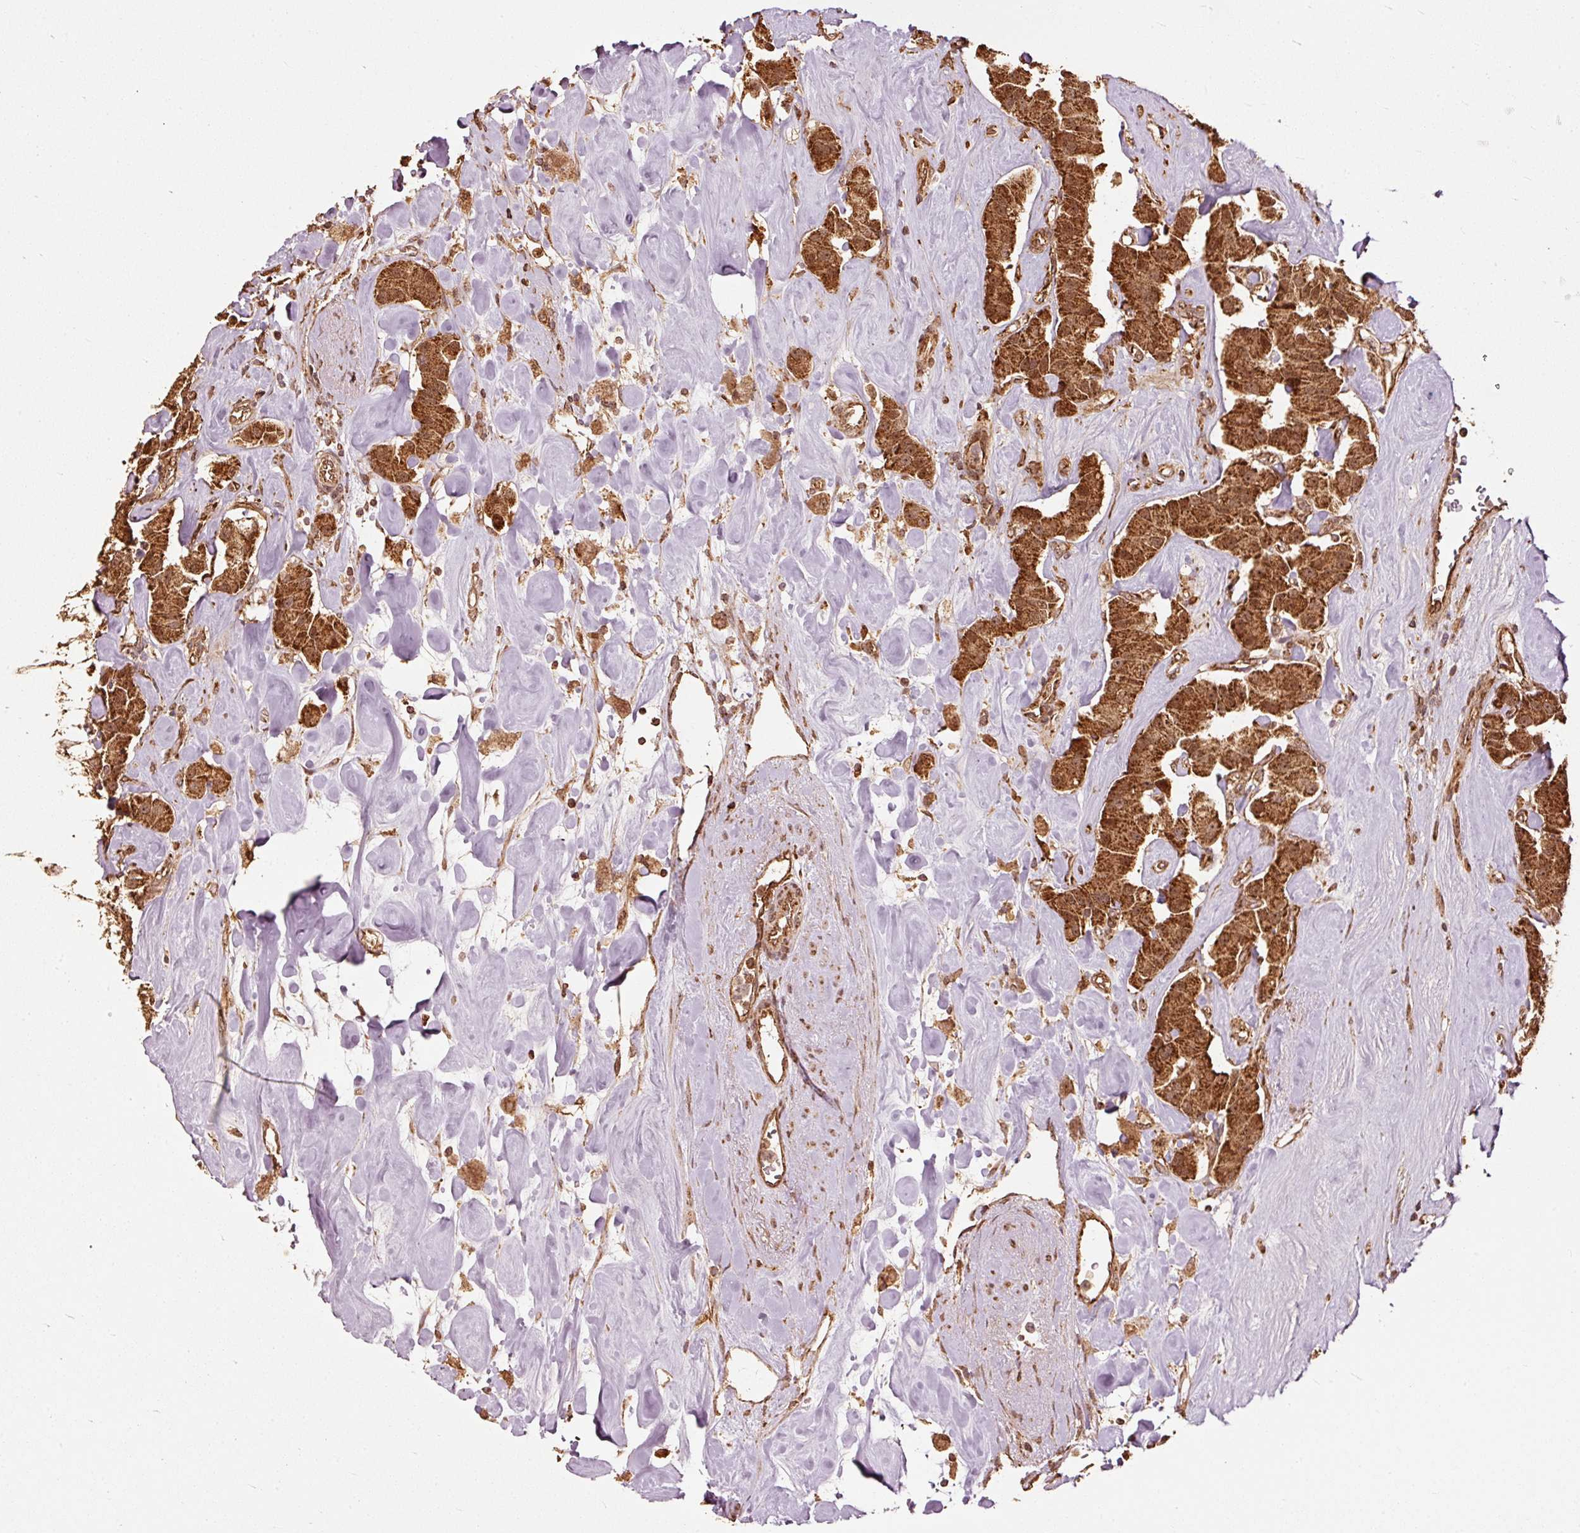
{"staining": {"intensity": "strong", "quantity": ">75%", "location": "cytoplasmic/membranous"}, "tissue": "carcinoid", "cell_type": "Tumor cells", "image_type": "cancer", "snomed": [{"axis": "morphology", "description": "Carcinoid, malignant, NOS"}, {"axis": "topography", "description": "Pancreas"}], "caption": "Immunohistochemistry (DAB (3,3'-diaminobenzidine)) staining of carcinoid shows strong cytoplasmic/membranous protein staining in approximately >75% of tumor cells.", "gene": "MRPL16", "patient": {"sex": "male", "age": 41}}